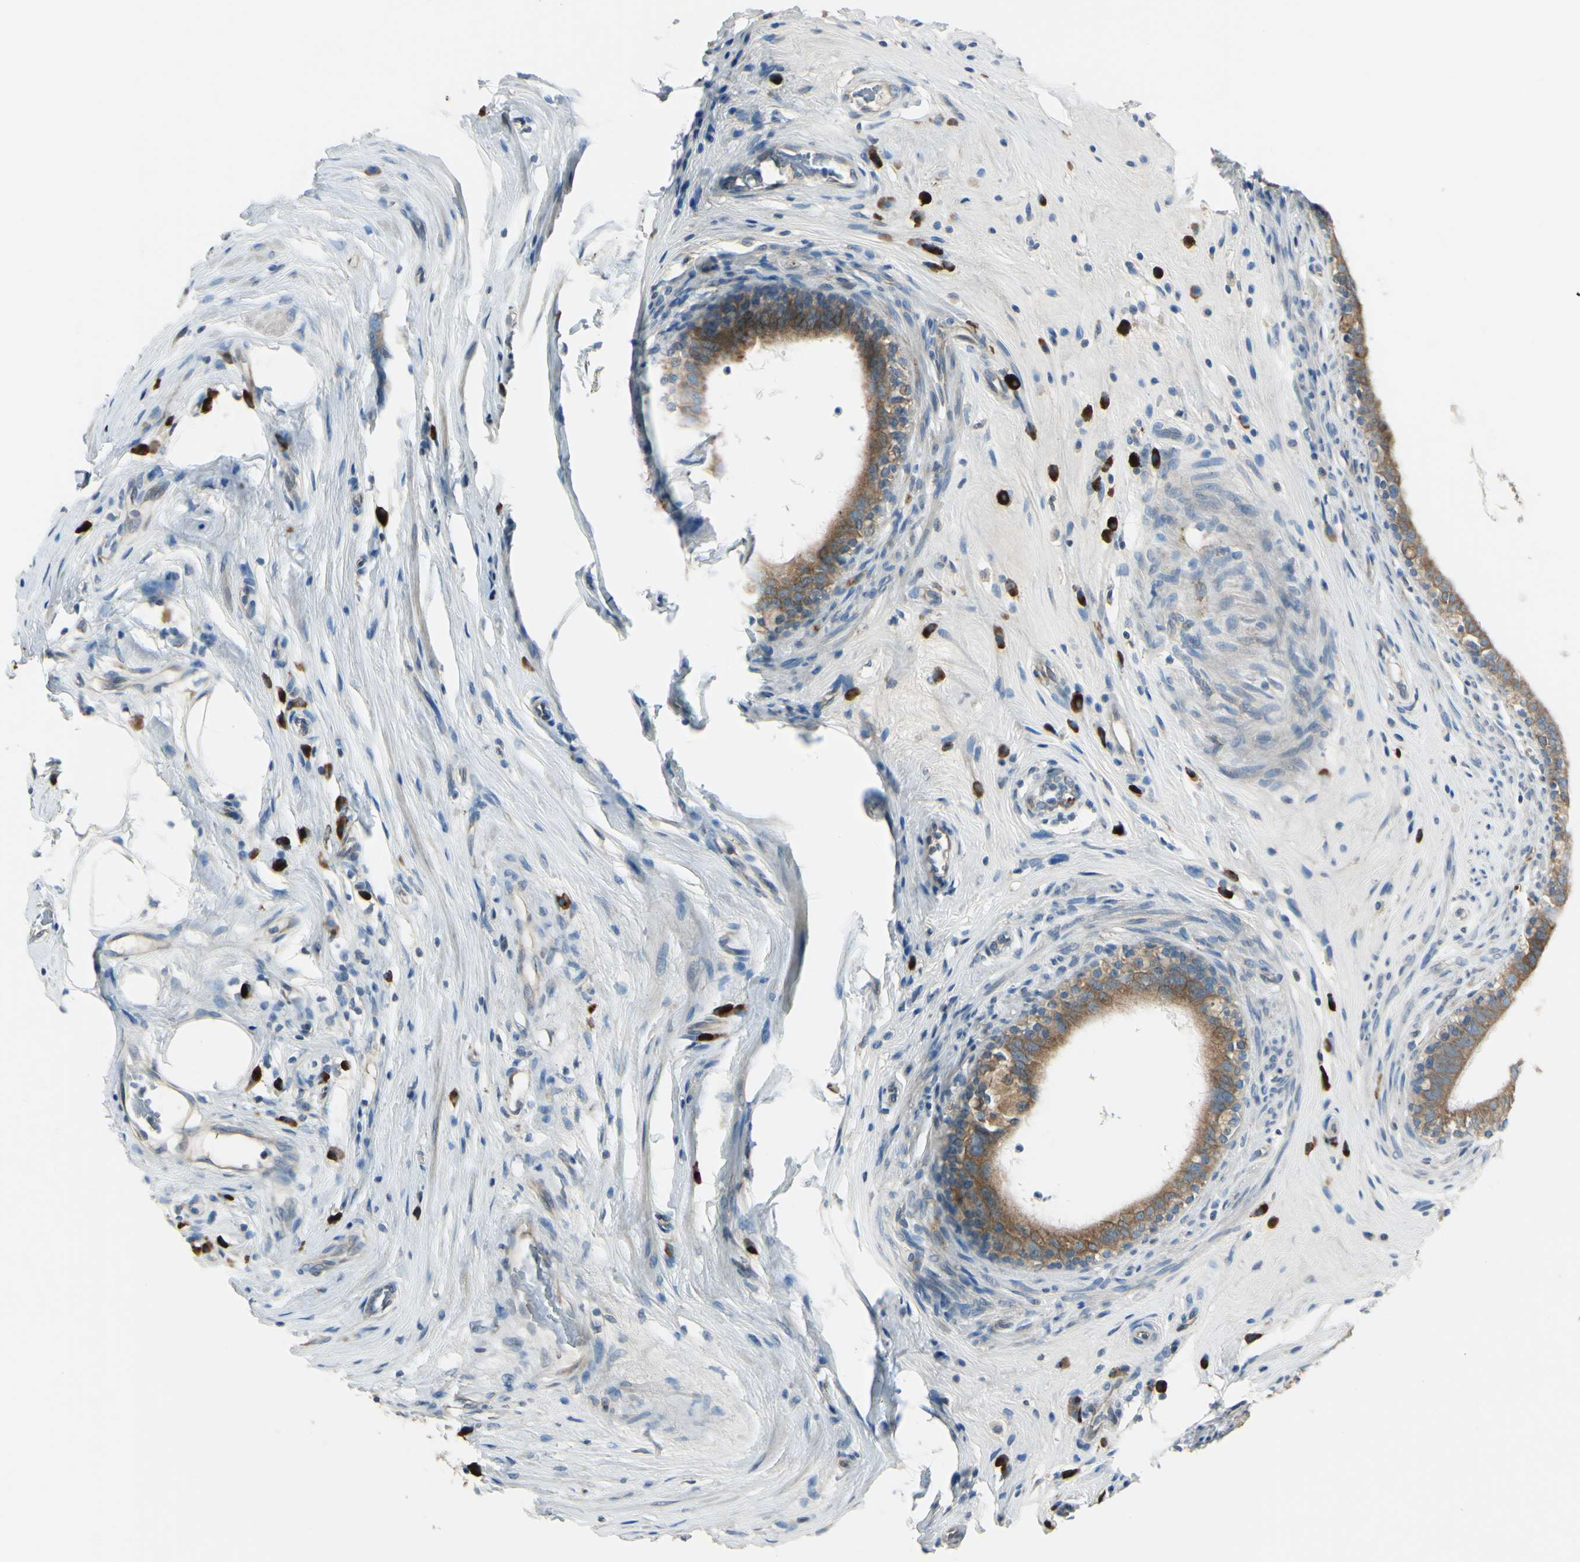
{"staining": {"intensity": "moderate", "quantity": ">75%", "location": "cytoplasmic/membranous"}, "tissue": "epididymis", "cell_type": "Glandular cells", "image_type": "normal", "snomed": [{"axis": "morphology", "description": "Normal tissue, NOS"}, {"axis": "morphology", "description": "Inflammation, NOS"}, {"axis": "topography", "description": "Epididymis"}], "caption": "Glandular cells reveal moderate cytoplasmic/membranous expression in approximately >75% of cells in unremarkable epididymis. The staining was performed using DAB (3,3'-diaminobenzidine) to visualize the protein expression in brown, while the nuclei were stained in blue with hematoxylin (Magnification: 20x).", "gene": "SELENOS", "patient": {"sex": "male", "age": 84}}